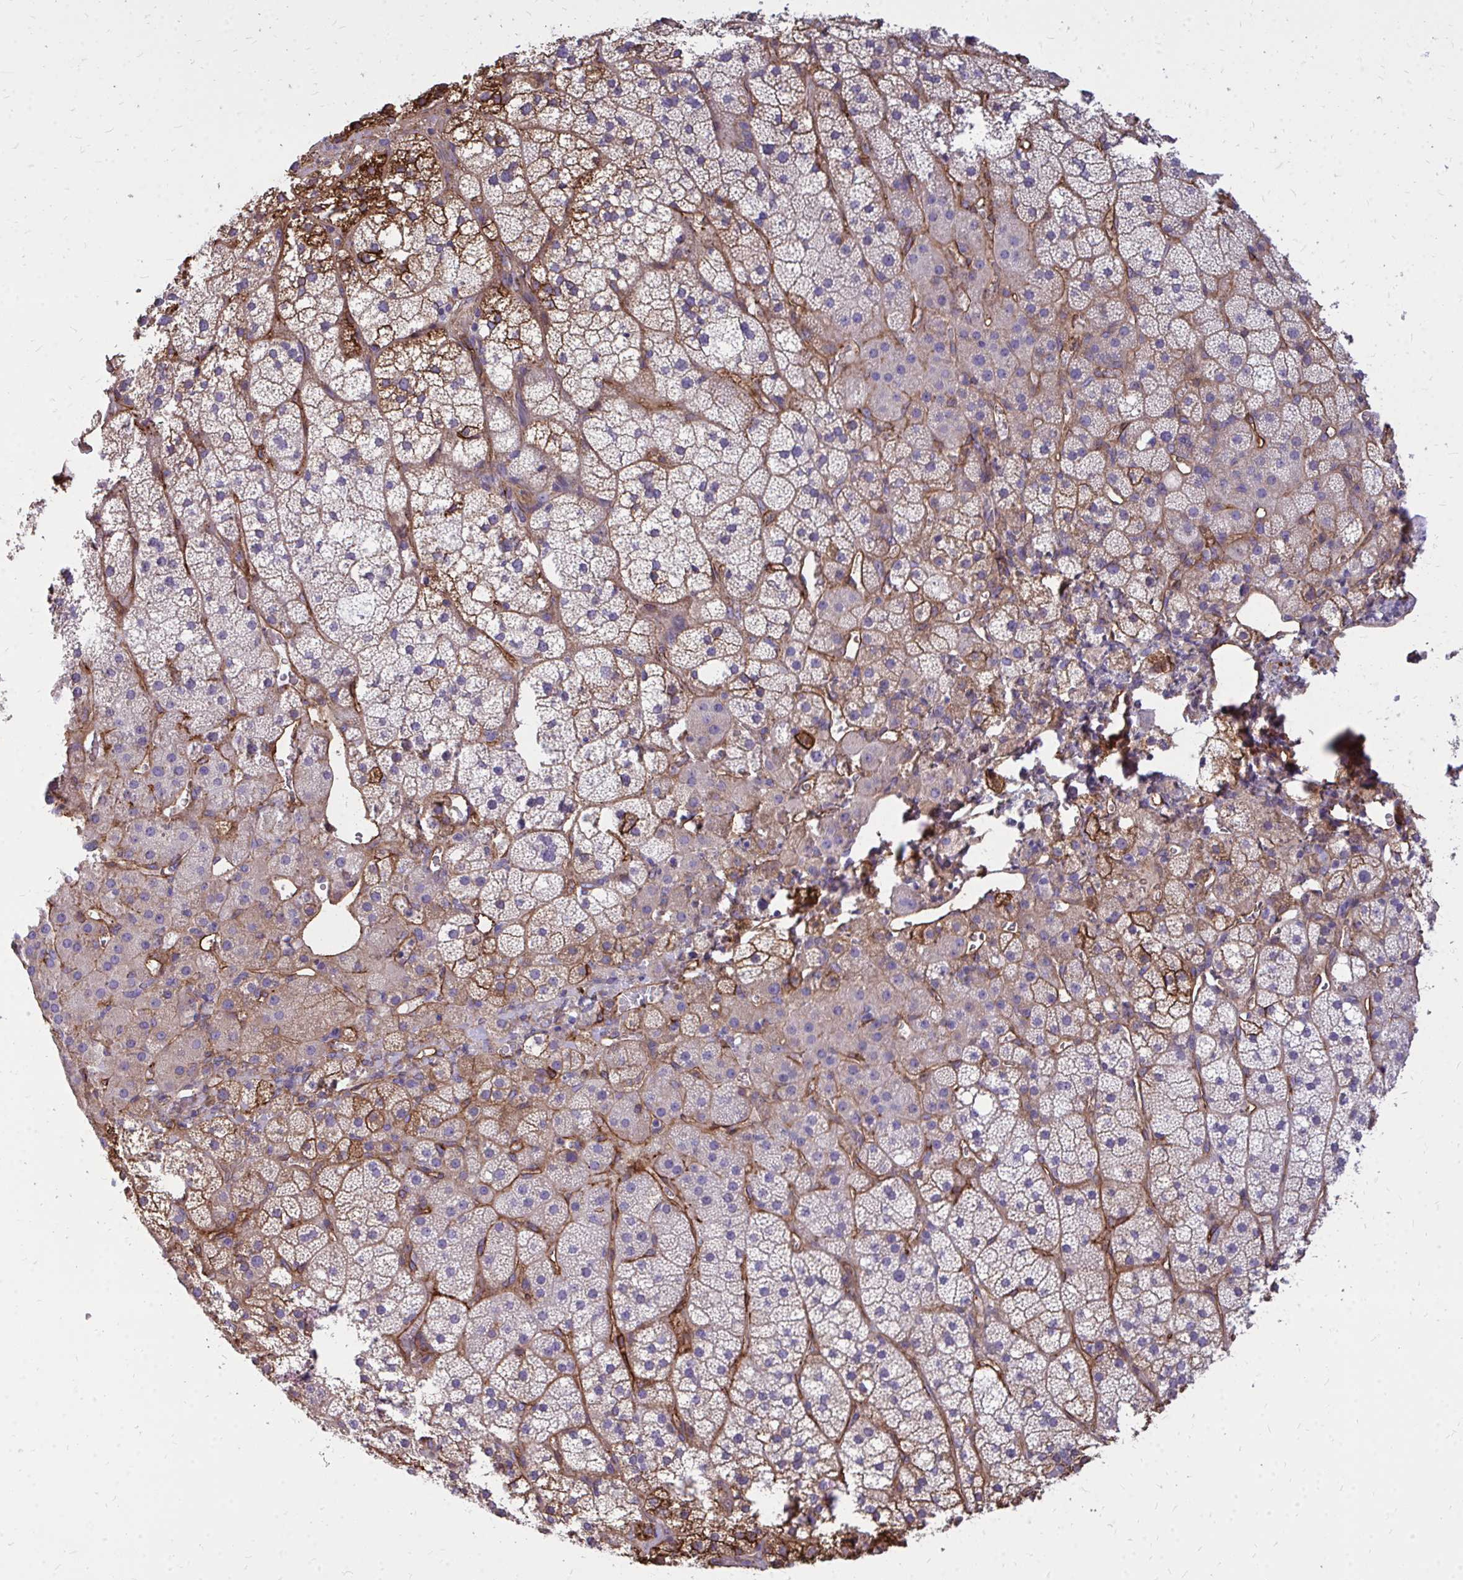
{"staining": {"intensity": "moderate", "quantity": "<25%", "location": "cytoplasmic/membranous"}, "tissue": "adrenal gland", "cell_type": "Glandular cells", "image_type": "normal", "snomed": [{"axis": "morphology", "description": "Normal tissue, NOS"}, {"axis": "topography", "description": "Adrenal gland"}], "caption": "Protein expression by IHC reveals moderate cytoplasmic/membranous expression in about <25% of glandular cells in normal adrenal gland. Immunohistochemistry stains the protein in brown and the nuclei are stained blue.", "gene": "MARCKSL1", "patient": {"sex": "male", "age": 53}}